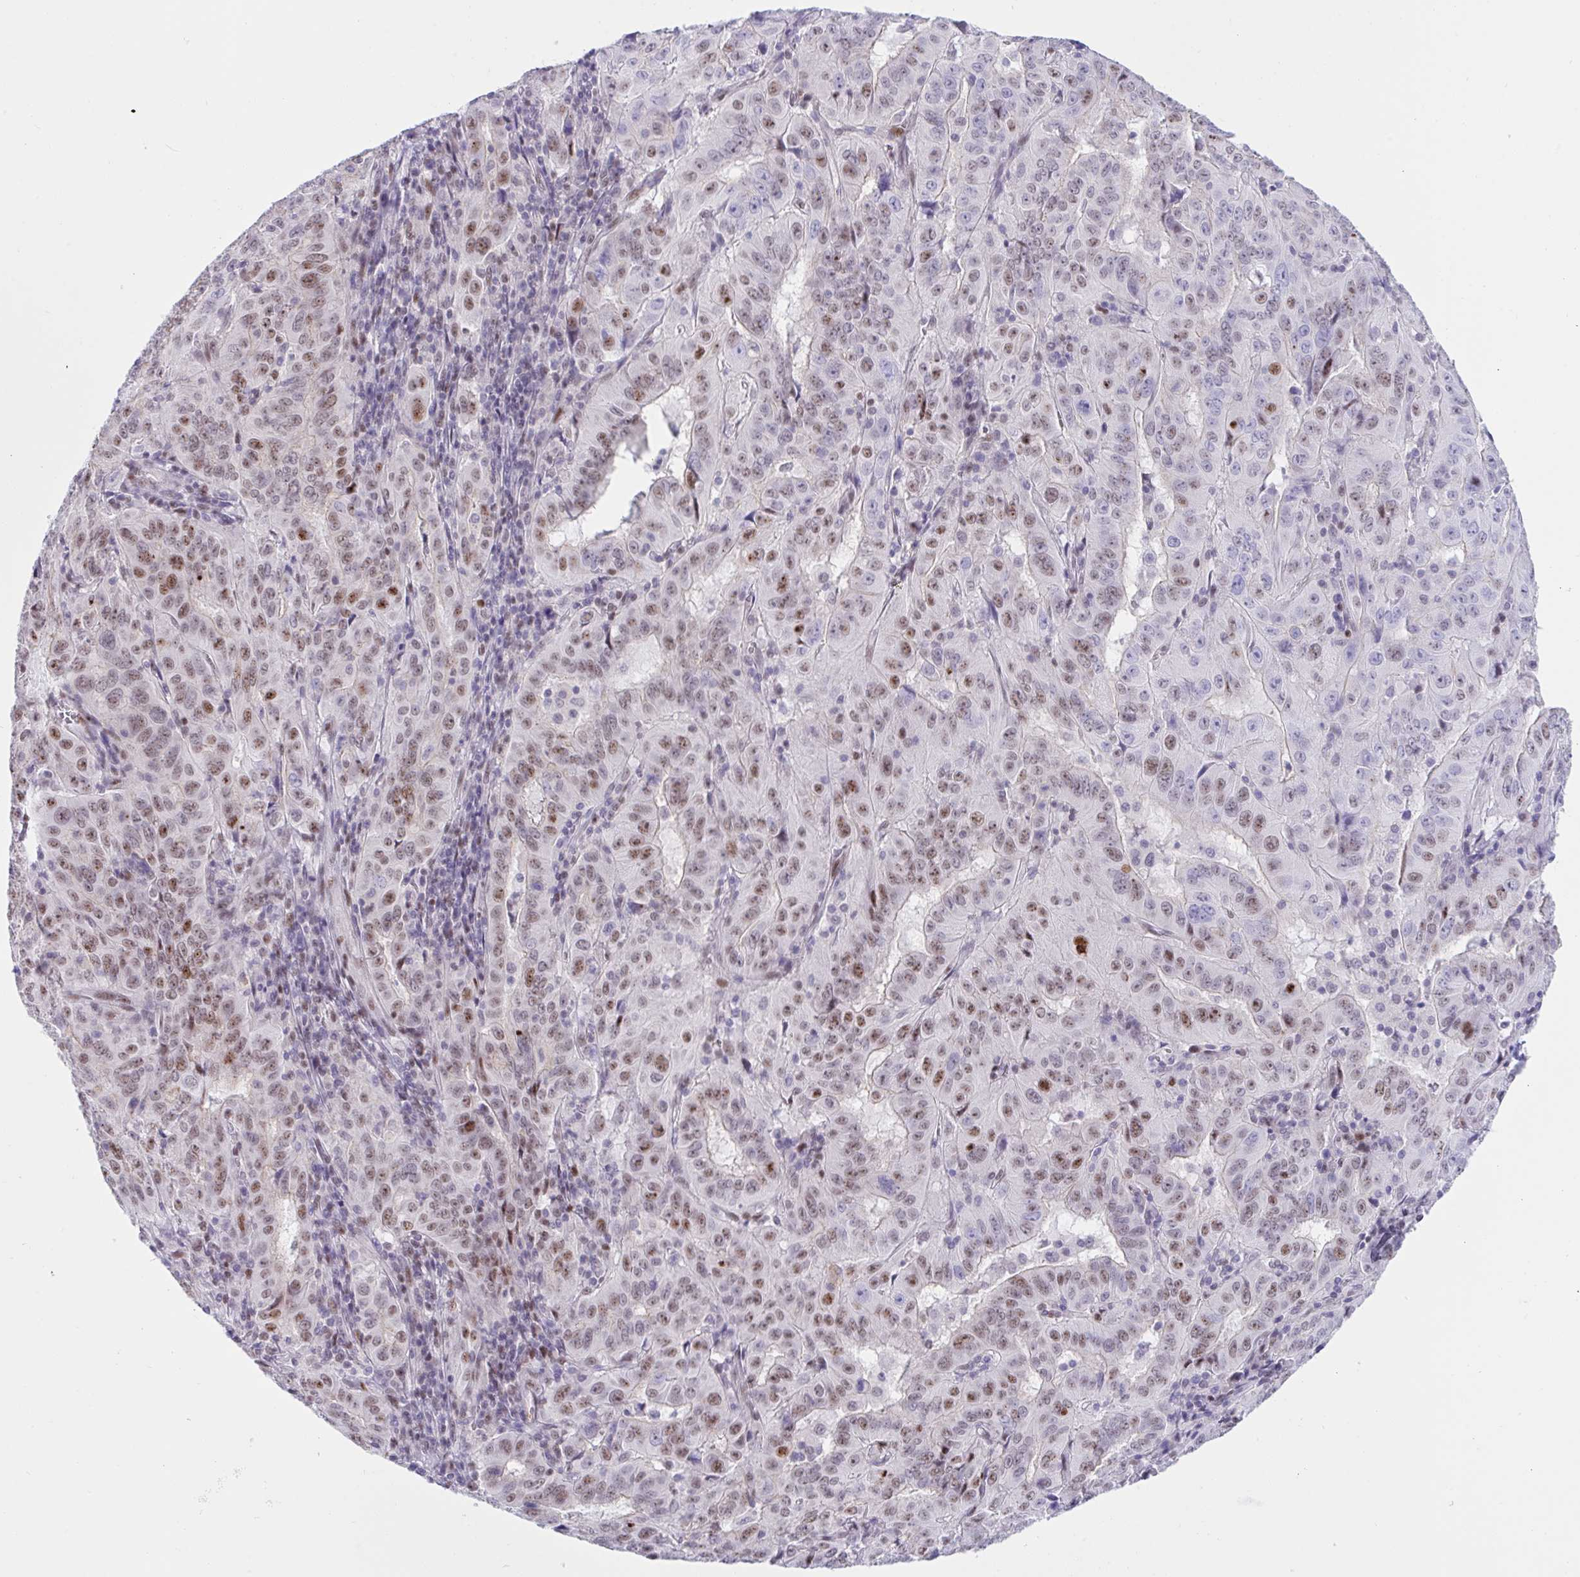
{"staining": {"intensity": "moderate", "quantity": "25%-75%", "location": "nuclear"}, "tissue": "pancreatic cancer", "cell_type": "Tumor cells", "image_type": "cancer", "snomed": [{"axis": "morphology", "description": "Adenocarcinoma, NOS"}, {"axis": "topography", "description": "Pancreas"}], "caption": "Adenocarcinoma (pancreatic) stained with immunohistochemistry displays moderate nuclear positivity in approximately 25%-75% of tumor cells. Nuclei are stained in blue.", "gene": "IKZF2", "patient": {"sex": "male", "age": 63}}